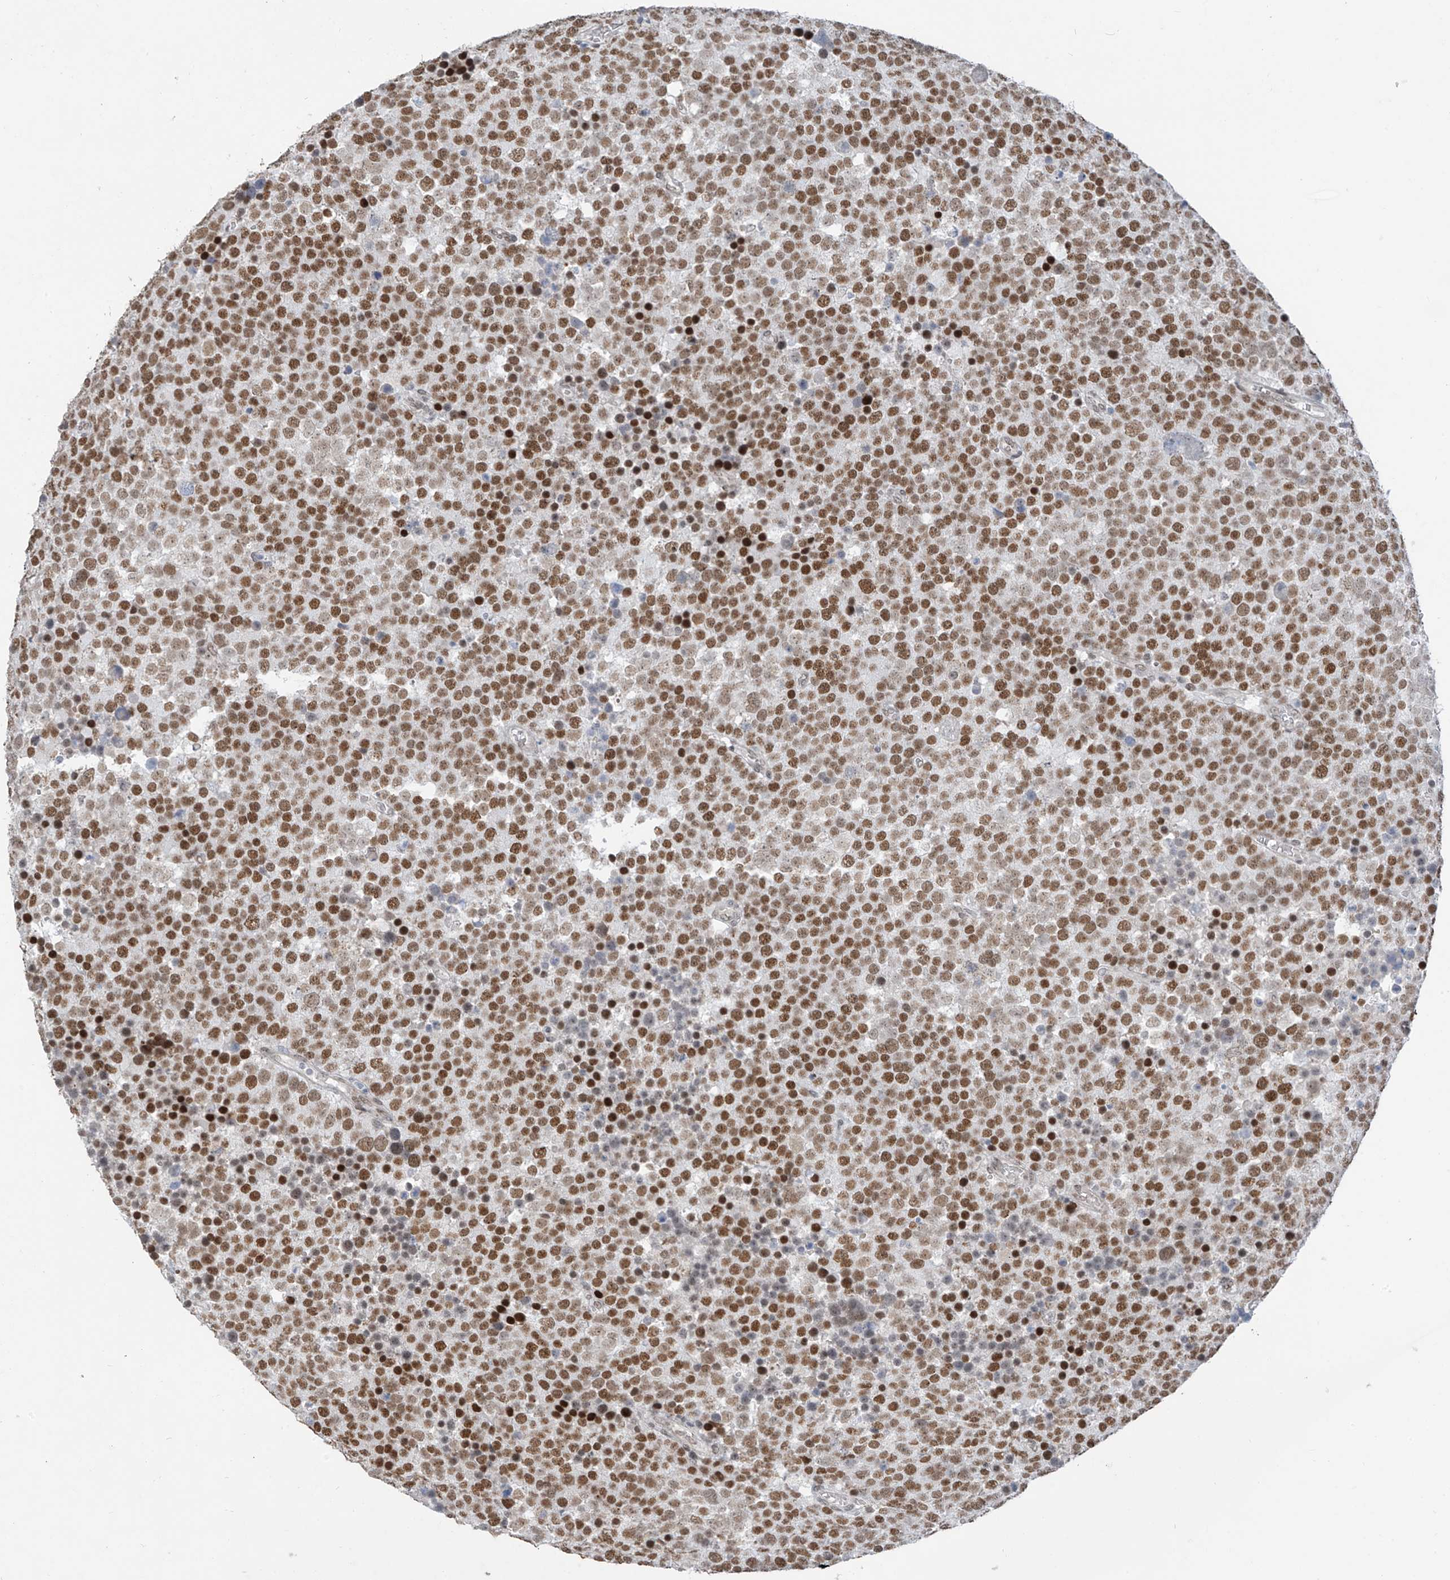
{"staining": {"intensity": "strong", "quantity": ">75%", "location": "nuclear"}, "tissue": "testis cancer", "cell_type": "Tumor cells", "image_type": "cancer", "snomed": [{"axis": "morphology", "description": "Seminoma, NOS"}, {"axis": "topography", "description": "Testis"}], "caption": "Protein staining of testis seminoma tissue reveals strong nuclear expression in approximately >75% of tumor cells.", "gene": "MCM9", "patient": {"sex": "male", "age": 71}}